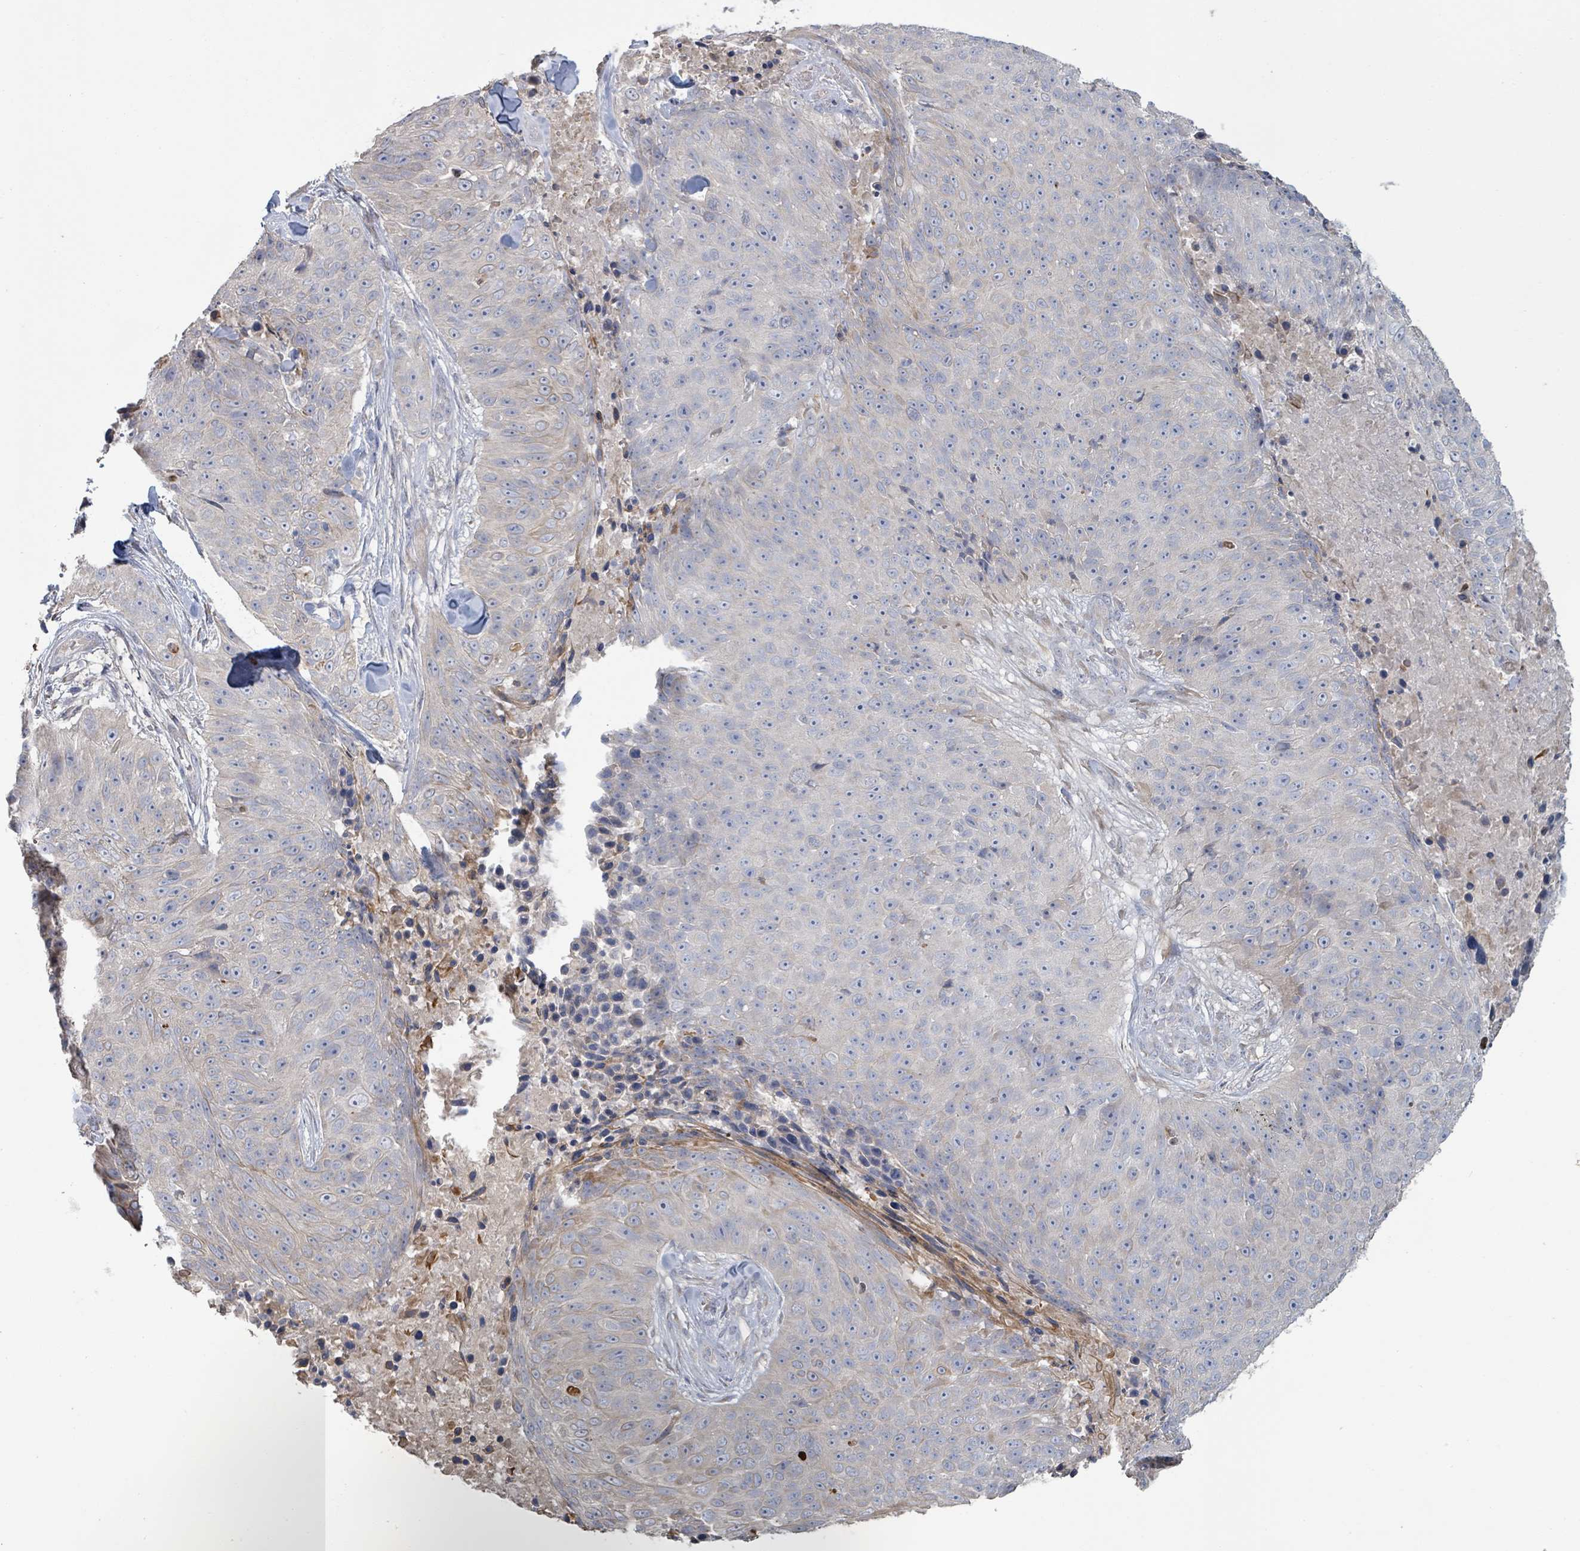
{"staining": {"intensity": "negative", "quantity": "none", "location": "none"}, "tissue": "skin cancer", "cell_type": "Tumor cells", "image_type": "cancer", "snomed": [{"axis": "morphology", "description": "Squamous cell carcinoma, NOS"}, {"axis": "topography", "description": "Skin"}], "caption": "Histopathology image shows no significant protein staining in tumor cells of skin cancer (squamous cell carcinoma). The staining was performed using DAB to visualize the protein expression in brown, while the nuclei were stained in blue with hematoxylin (Magnification: 20x).", "gene": "KCNS2", "patient": {"sex": "female", "age": 87}}